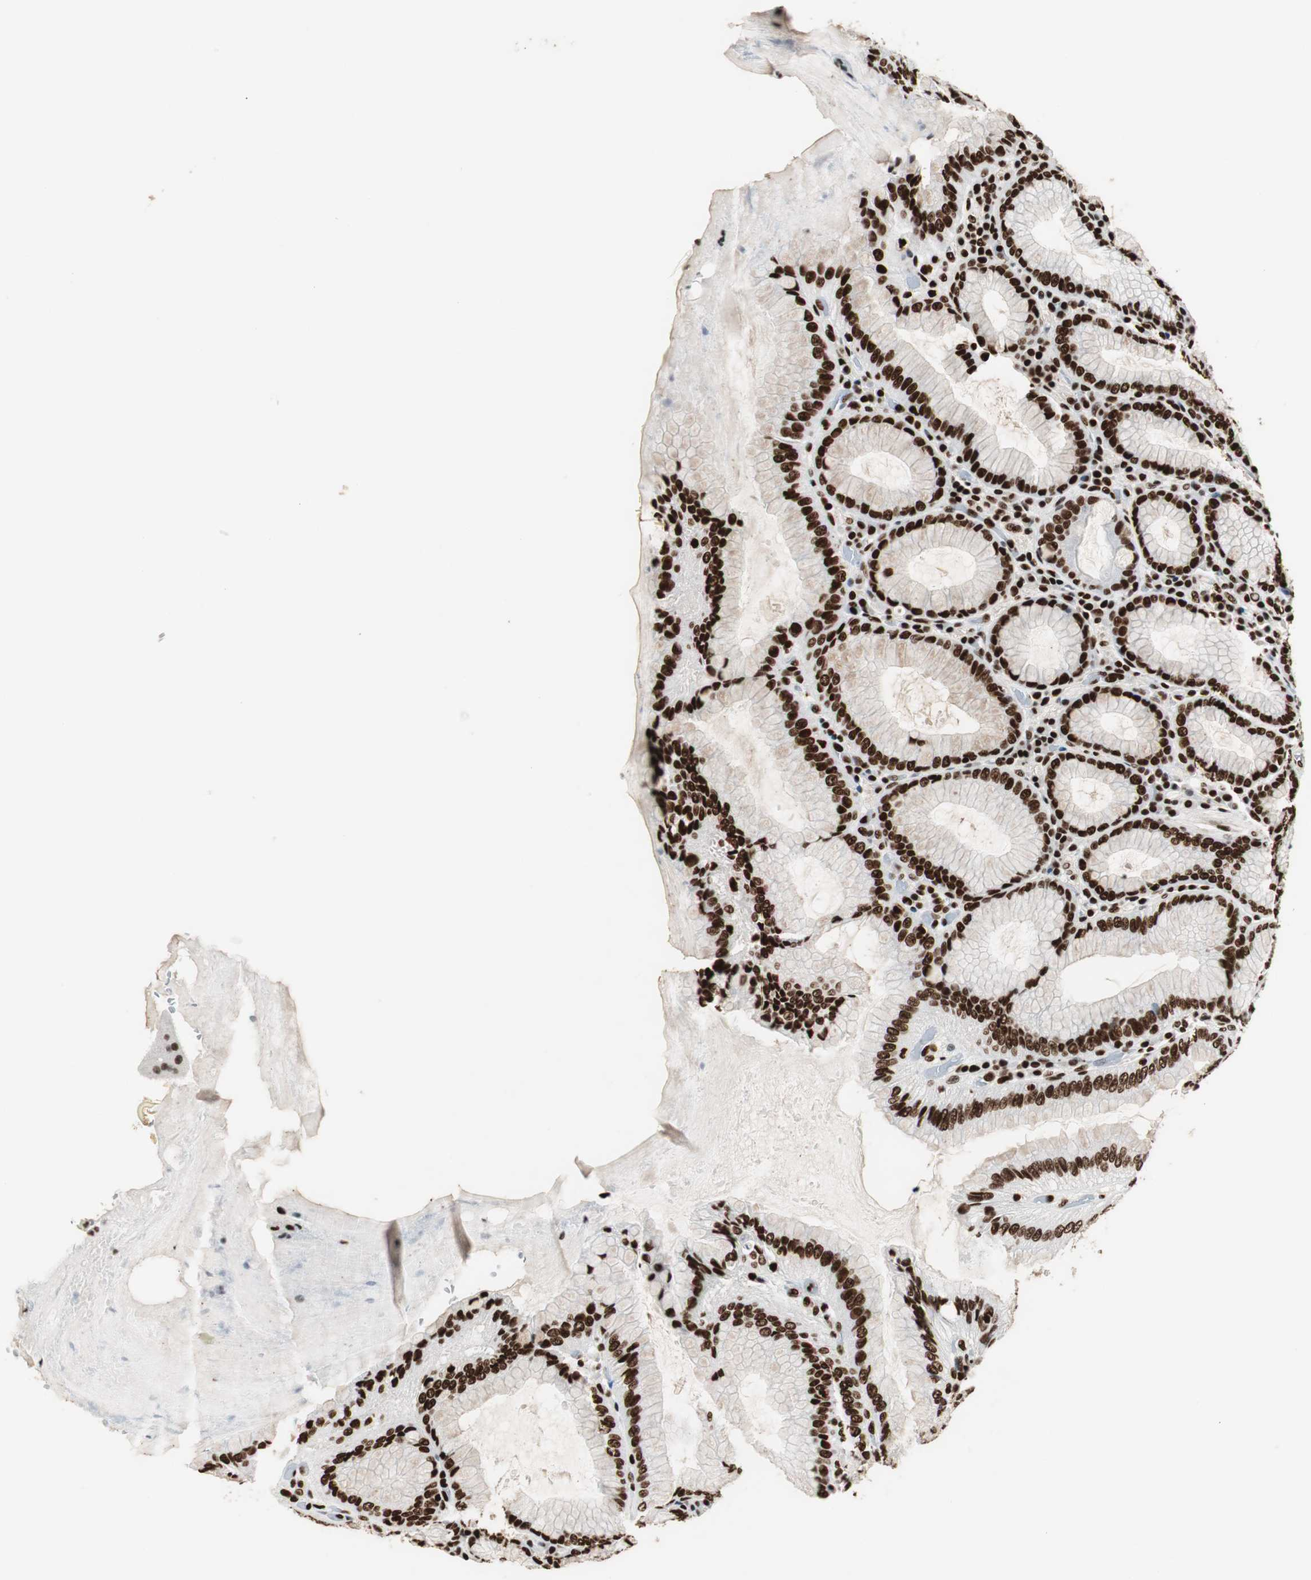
{"staining": {"intensity": "strong", "quantity": ">75%", "location": "cytoplasmic/membranous,nuclear"}, "tissue": "stomach", "cell_type": "Glandular cells", "image_type": "normal", "snomed": [{"axis": "morphology", "description": "Normal tissue, NOS"}, {"axis": "topography", "description": "Stomach, lower"}], "caption": "Stomach was stained to show a protein in brown. There is high levels of strong cytoplasmic/membranous,nuclear expression in approximately >75% of glandular cells. (IHC, brightfield microscopy, high magnification).", "gene": "MTA2", "patient": {"sex": "female", "age": 76}}